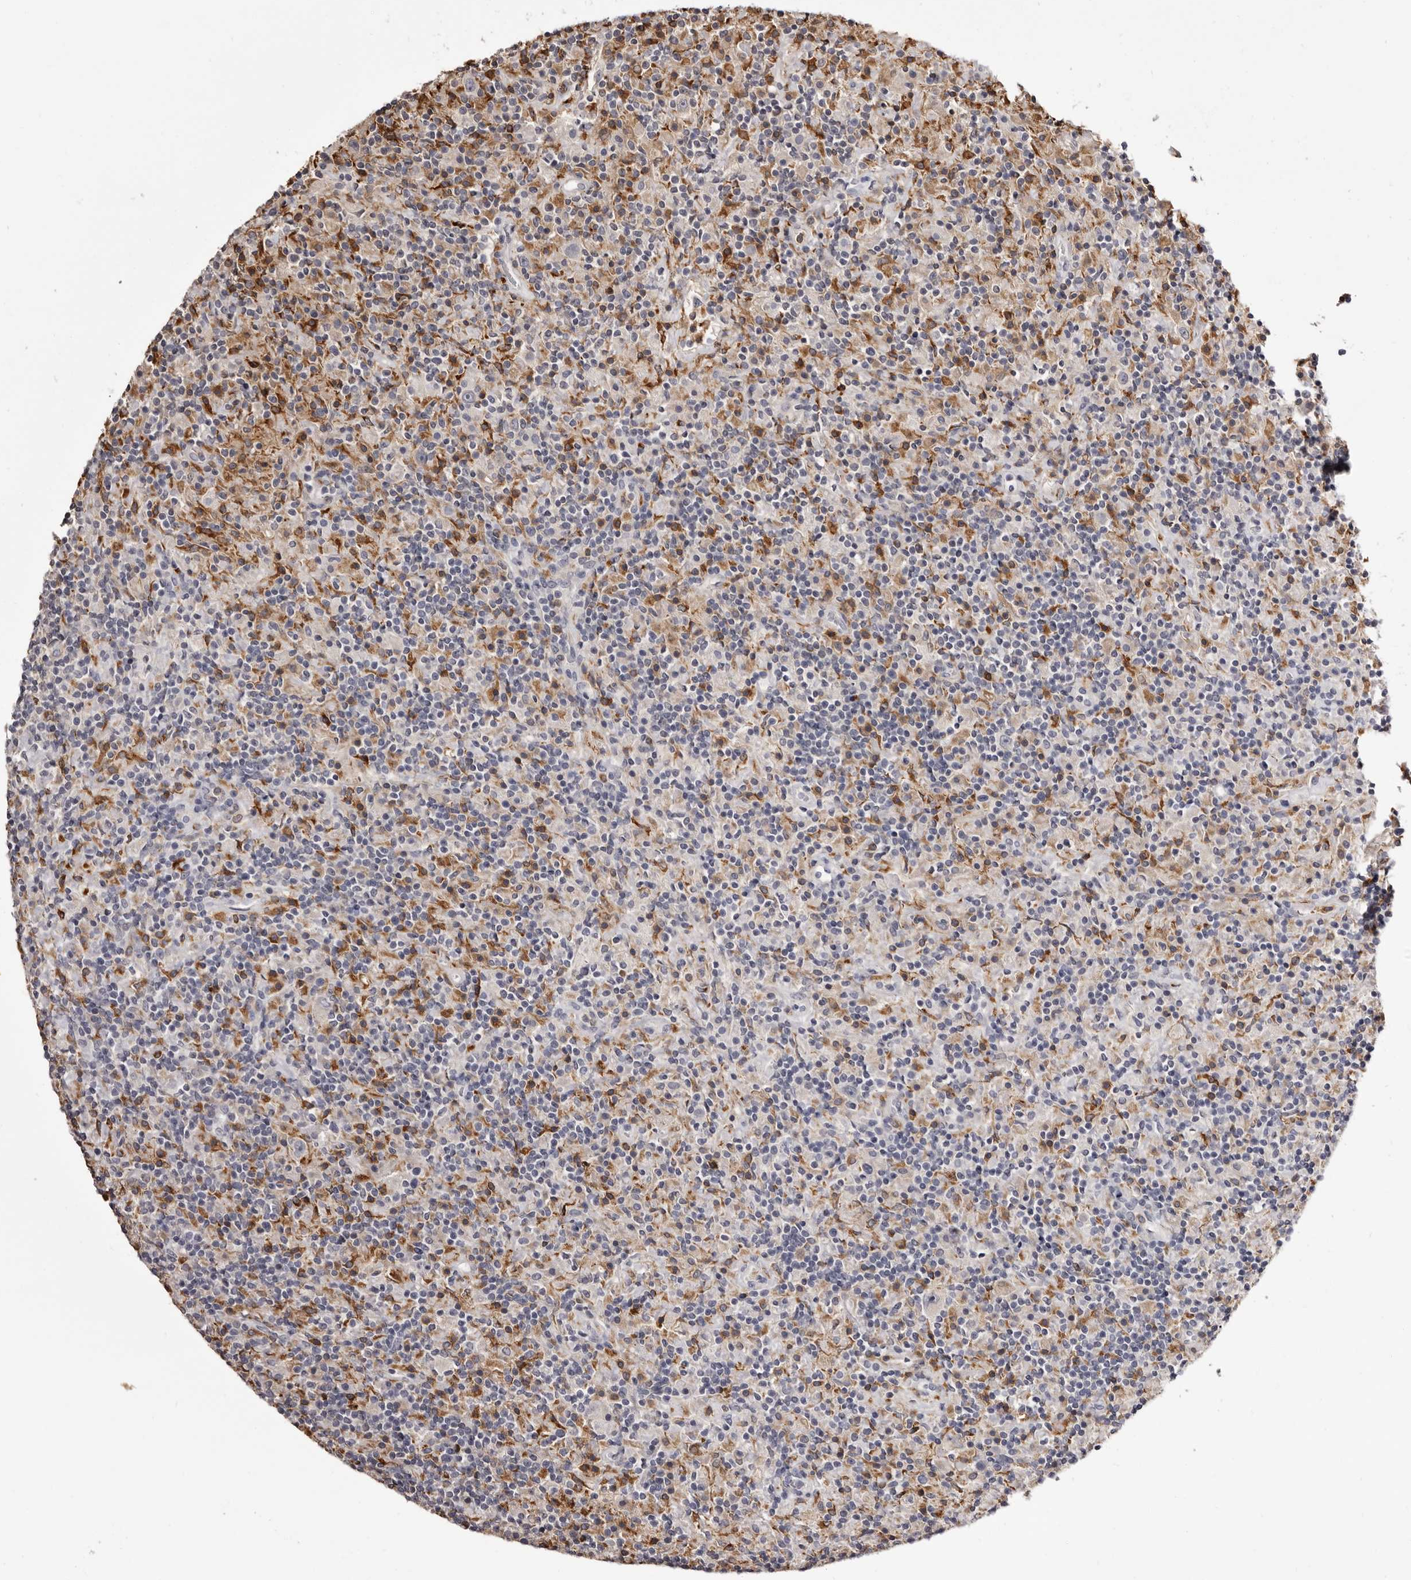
{"staining": {"intensity": "negative", "quantity": "none", "location": "none"}, "tissue": "lymphoma", "cell_type": "Tumor cells", "image_type": "cancer", "snomed": [{"axis": "morphology", "description": "Hodgkin's disease, NOS"}, {"axis": "topography", "description": "Lymph node"}], "caption": "DAB immunohistochemical staining of Hodgkin's disease exhibits no significant staining in tumor cells.", "gene": "TNNI1", "patient": {"sex": "male", "age": 70}}